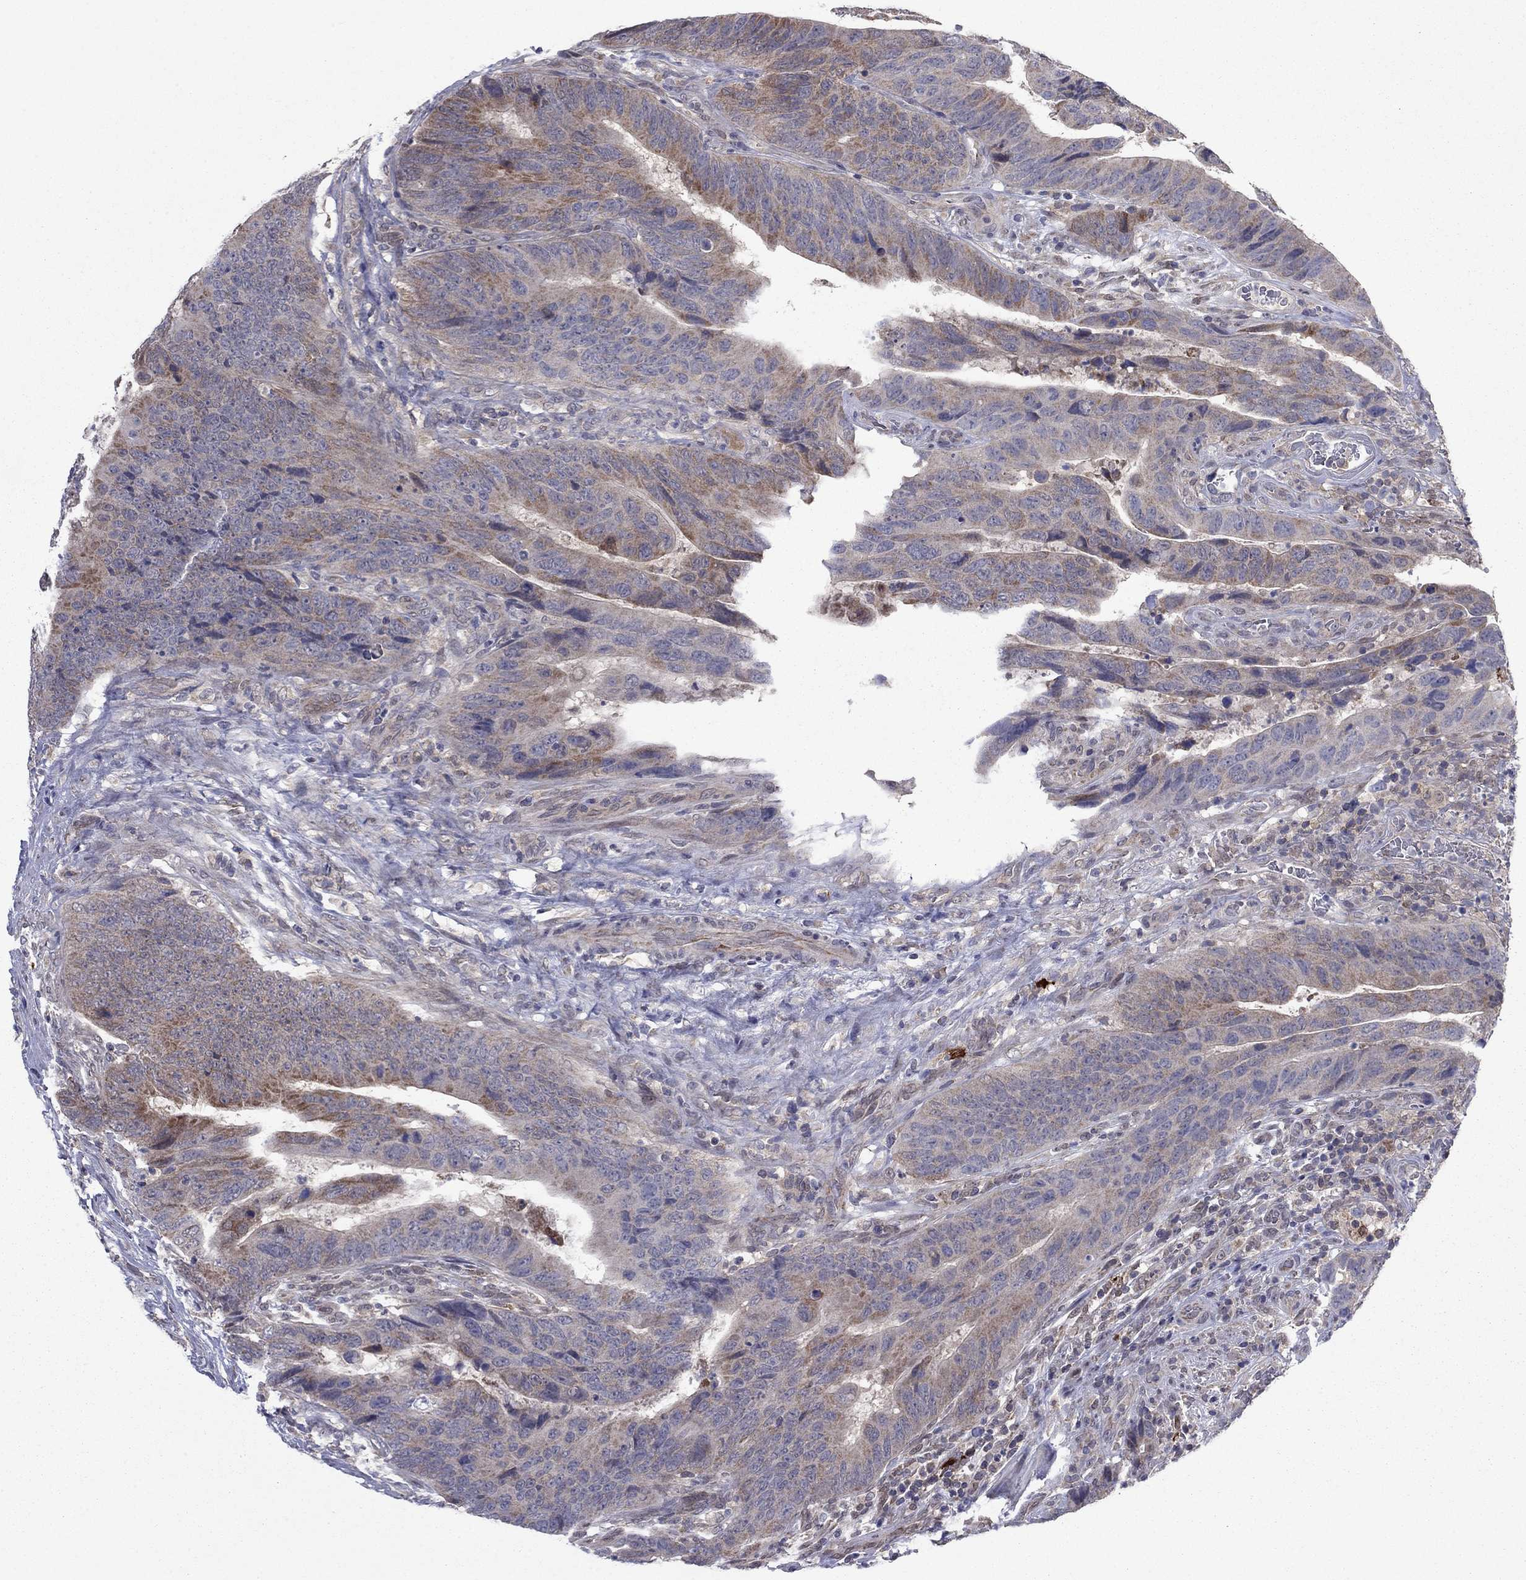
{"staining": {"intensity": "moderate", "quantity": "<25%", "location": "cytoplasmic/membranous"}, "tissue": "colorectal cancer", "cell_type": "Tumor cells", "image_type": "cancer", "snomed": [{"axis": "morphology", "description": "Adenocarcinoma, NOS"}, {"axis": "topography", "description": "Colon"}], "caption": "DAB (3,3'-diaminobenzidine) immunohistochemical staining of colorectal cancer (adenocarcinoma) shows moderate cytoplasmic/membranous protein expression in about <25% of tumor cells. The staining was performed using DAB (3,3'-diaminobenzidine), with brown indicating positive protein expression. Nuclei are stained blue with hematoxylin.", "gene": "GRHPR", "patient": {"sex": "female", "age": 56}}